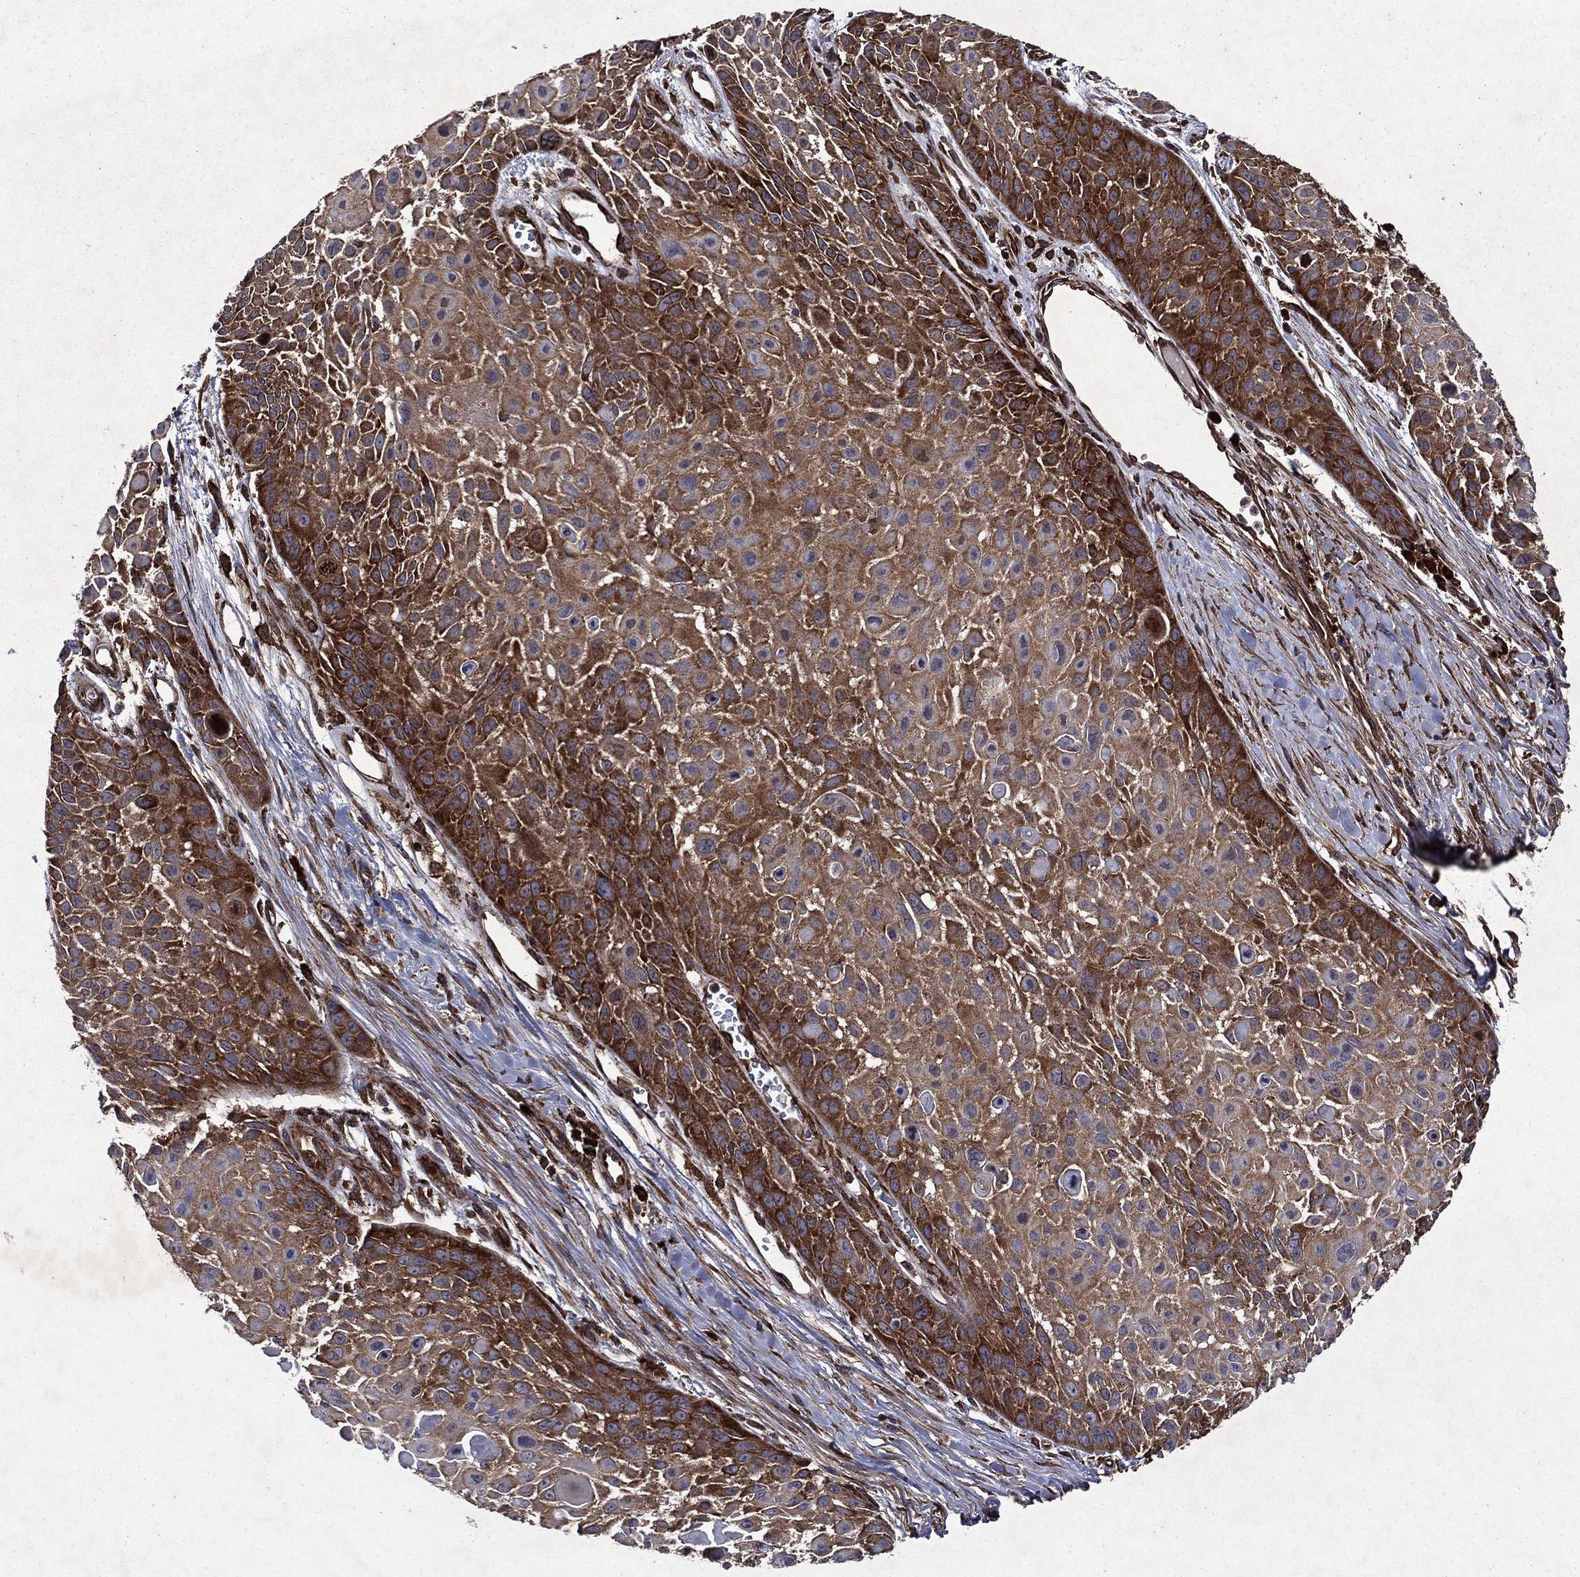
{"staining": {"intensity": "moderate", "quantity": ">75%", "location": "cytoplasmic/membranous"}, "tissue": "skin cancer", "cell_type": "Tumor cells", "image_type": "cancer", "snomed": [{"axis": "morphology", "description": "Squamous cell carcinoma, NOS"}, {"axis": "topography", "description": "Skin"}, {"axis": "topography", "description": "Anal"}], "caption": "An IHC image of neoplastic tissue is shown. Protein staining in brown shows moderate cytoplasmic/membranous positivity in skin squamous cell carcinoma within tumor cells.", "gene": "EIF2B4", "patient": {"sex": "female", "age": 75}}